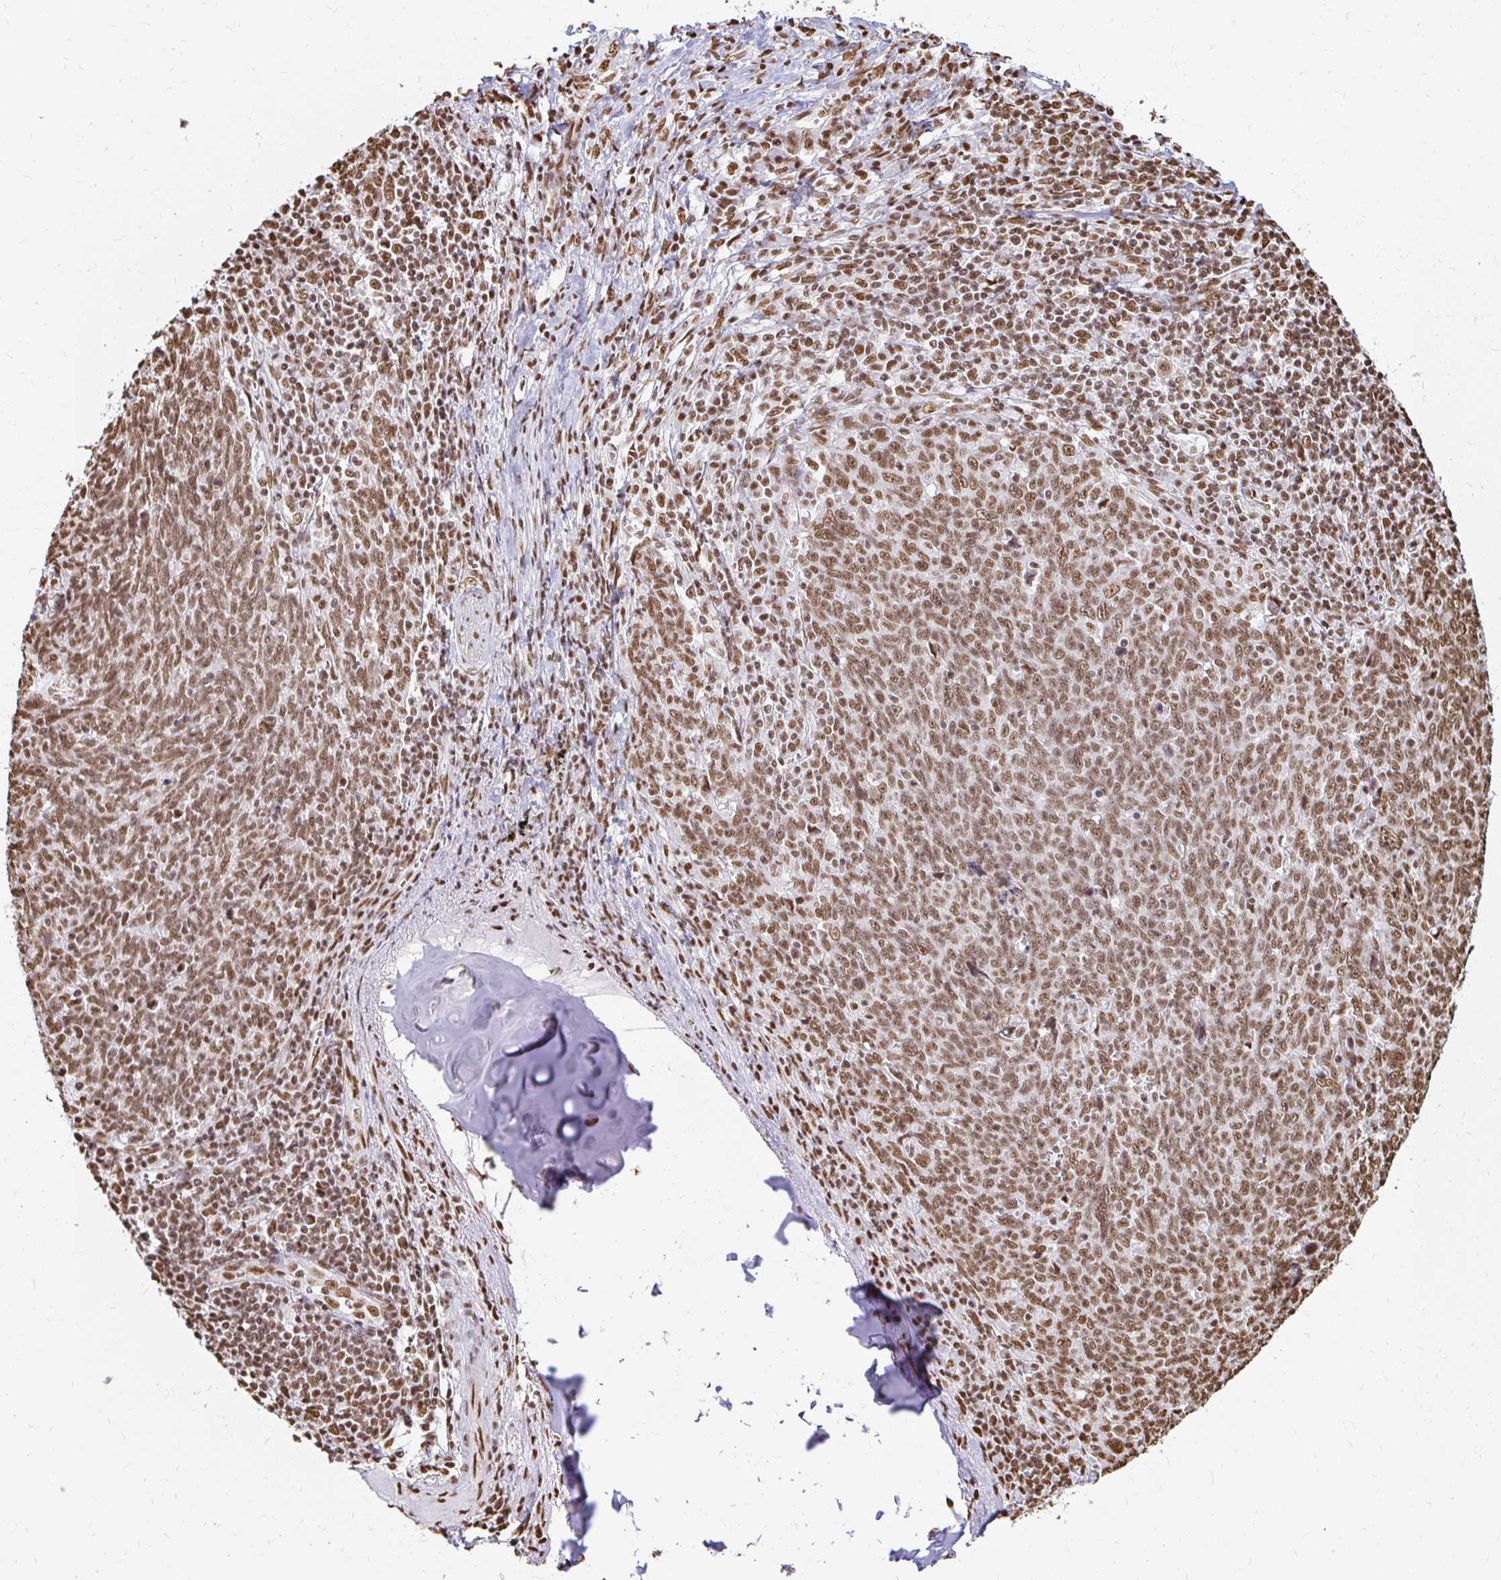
{"staining": {"intensity": "moderate", "quantity": ">75%", "location": "nuclear"}, "tissue": "lung cancer", "cell_type": "Tumor cells", "image_type": "cancer", "snomed": [{"axis": "morphology", "description": "Squamous cell carcinoma, NOS"}, {"axis": "topography", "description": "Lung"}], "caption": "Brown immunohistochemical staining in lung squamous cell carcinoma displays moderate nuclear expression in about >75% of tumor cells. (DAB IHC, brown staining for protein, blue staining for nuclei).", "gene": "HNRNPU", "patient": {"sex": "female", "age": 72}}